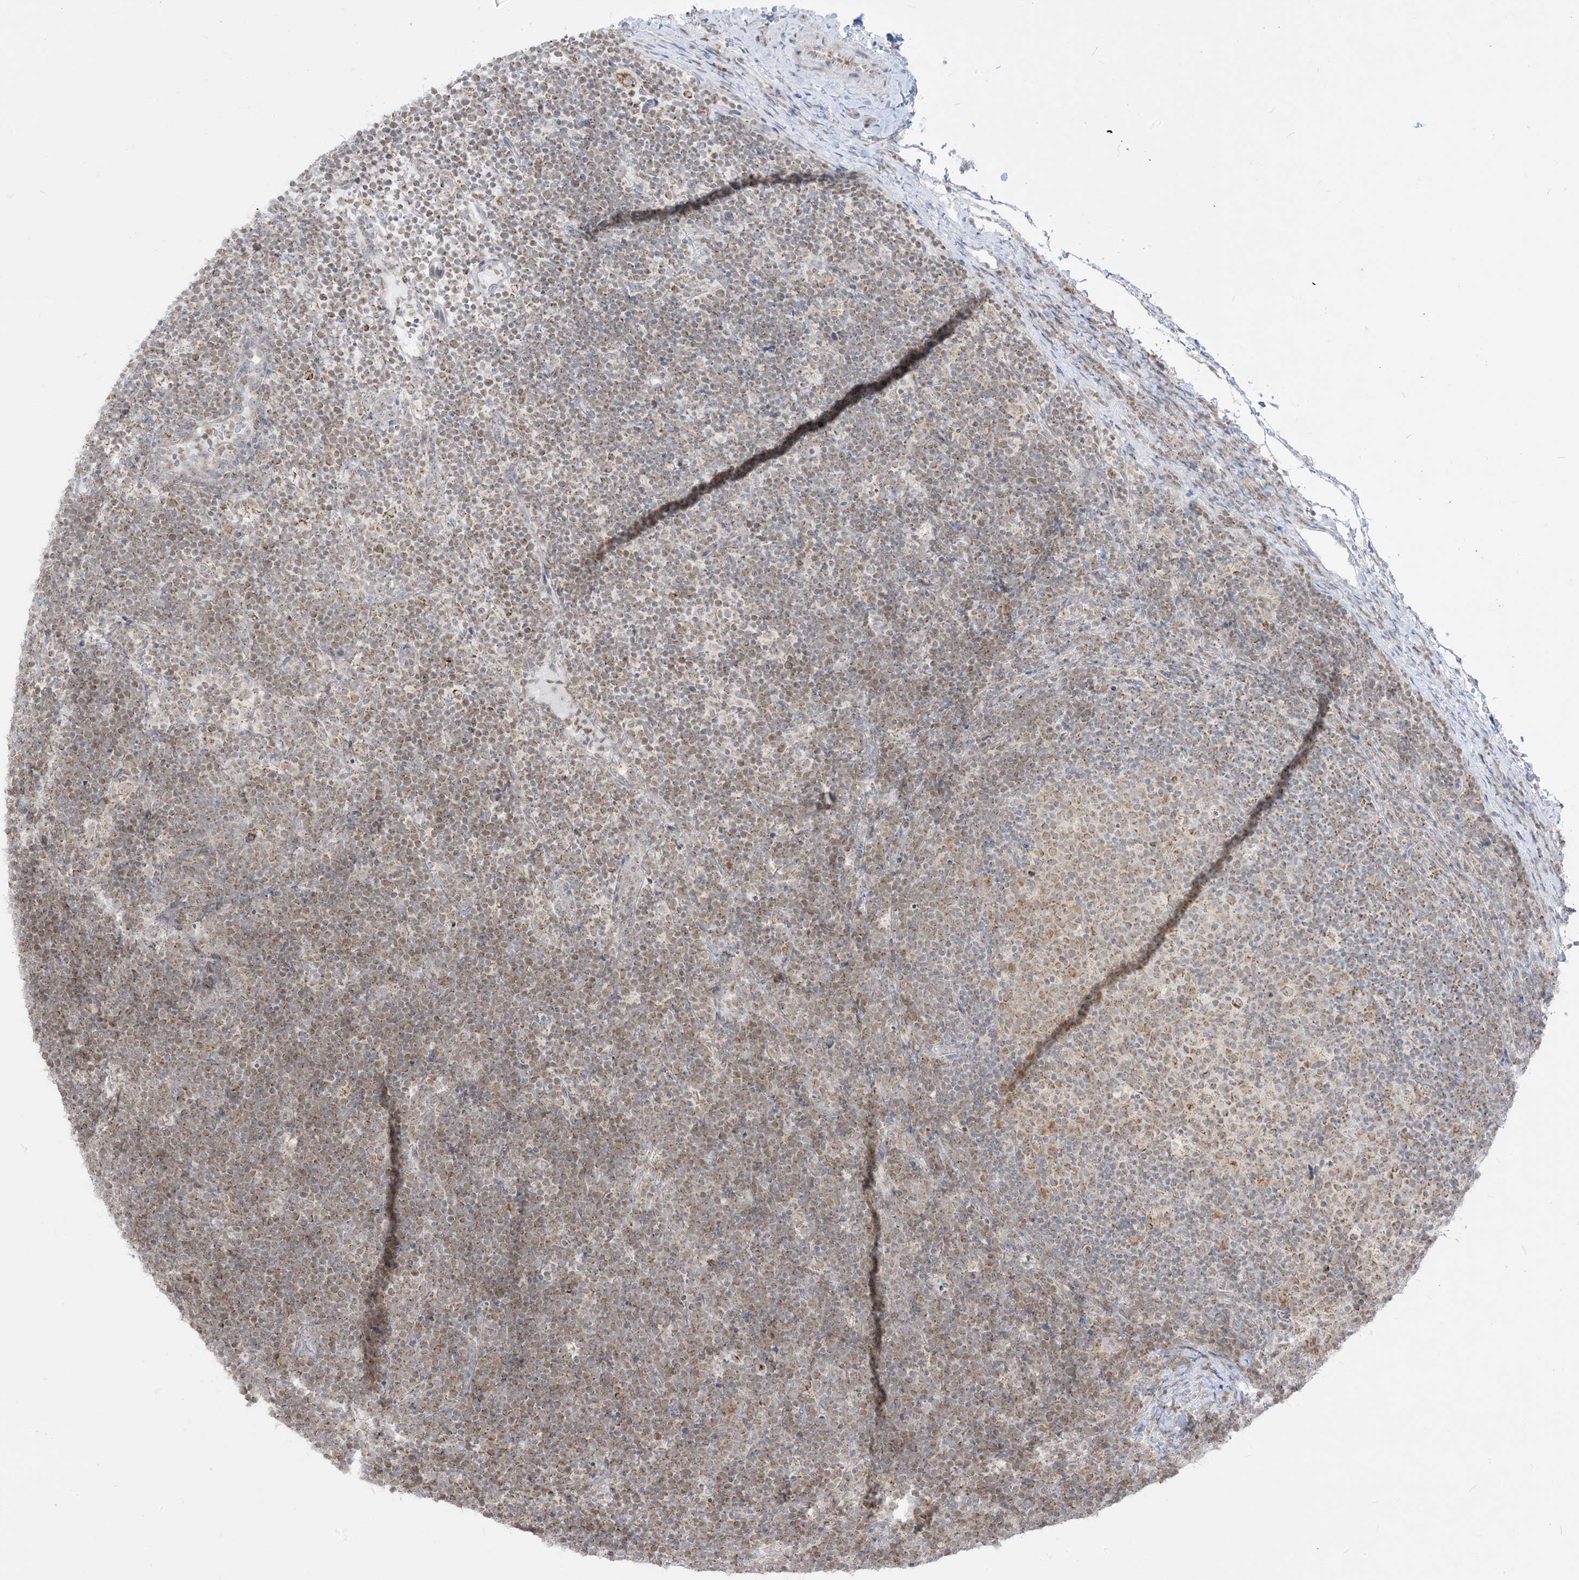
{"staining": {"intensity": "weak", "quantity": ">75%", "location": "cytoplasmic/membranous"}, "tissue": "lymphoma", "cell_type": "Tumor cells", "image_type": "cancer", "snomed": [{"axis": "morphology", "description": "Malignant lymphoma, non-Hodgkin's type, High grade"}, {"axis": "topography", "description": "Lymph node"}], "caption": "An image showing weak cytoplasmic/membranous positivity in about >75% of tumor cells in lymphoma, as visualized by brown immunohistochemical staining.", "gene": "KANSL3", "patient": {"sex": "male", "age": 13}}